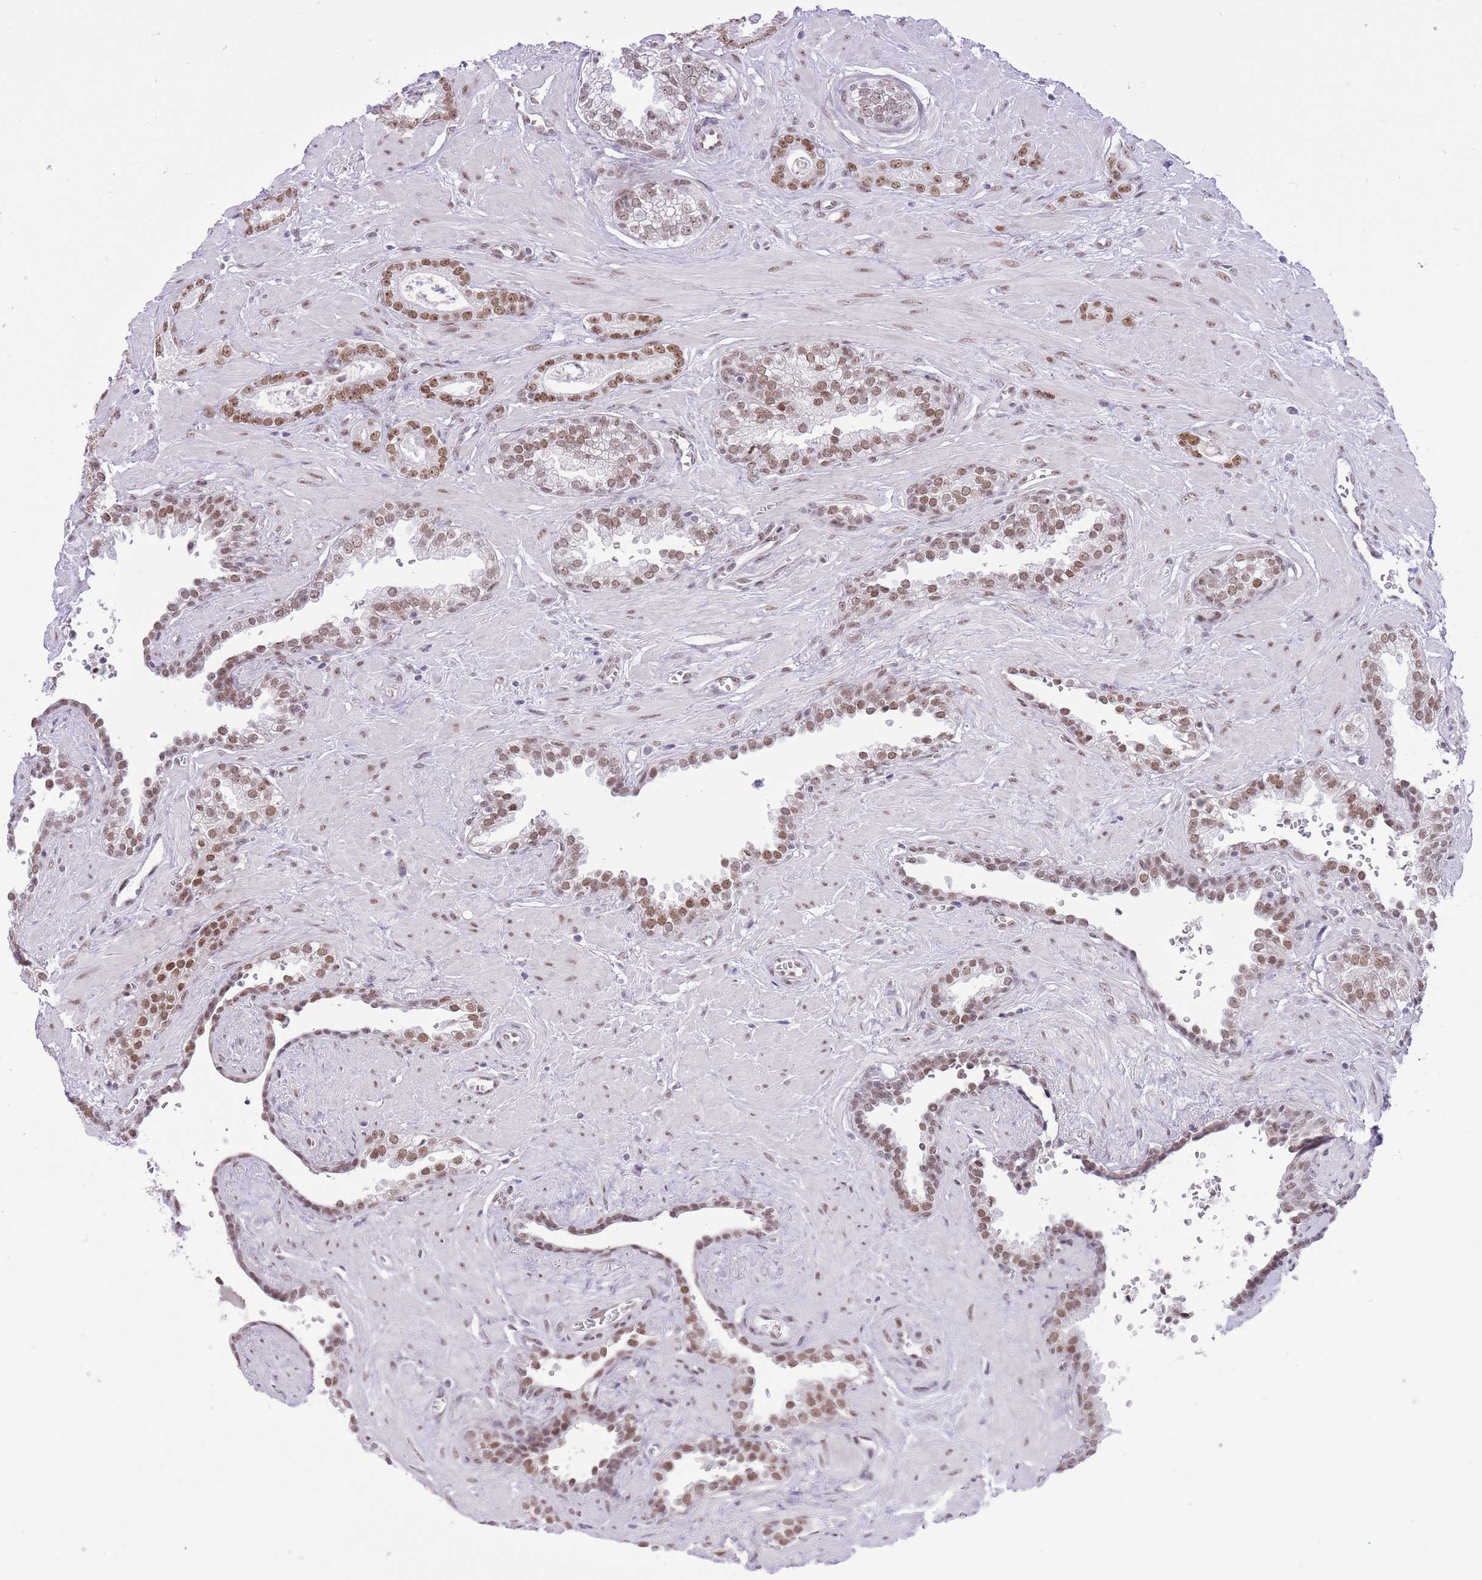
{"staining": {"intensity": "moderate", "quantity": ">75%", "location": "nuclear"}, "tissue": "prostate cancer", "cell_type": "Tumor cells", "image_type": "cancer", "snomed": [{"axis": "morphology", "description": "Adenocarcinoma, Low grade"}, {"axis": "topography", "description": "Prostate"}], "caption": "Prostate cancer was stained to show a protein in brown. There is medium levels of moderate nuclear positivity in about >75% of tumor cells.", "gene": "ZBED5", "patient": {"sex": "male", "age": 60}}